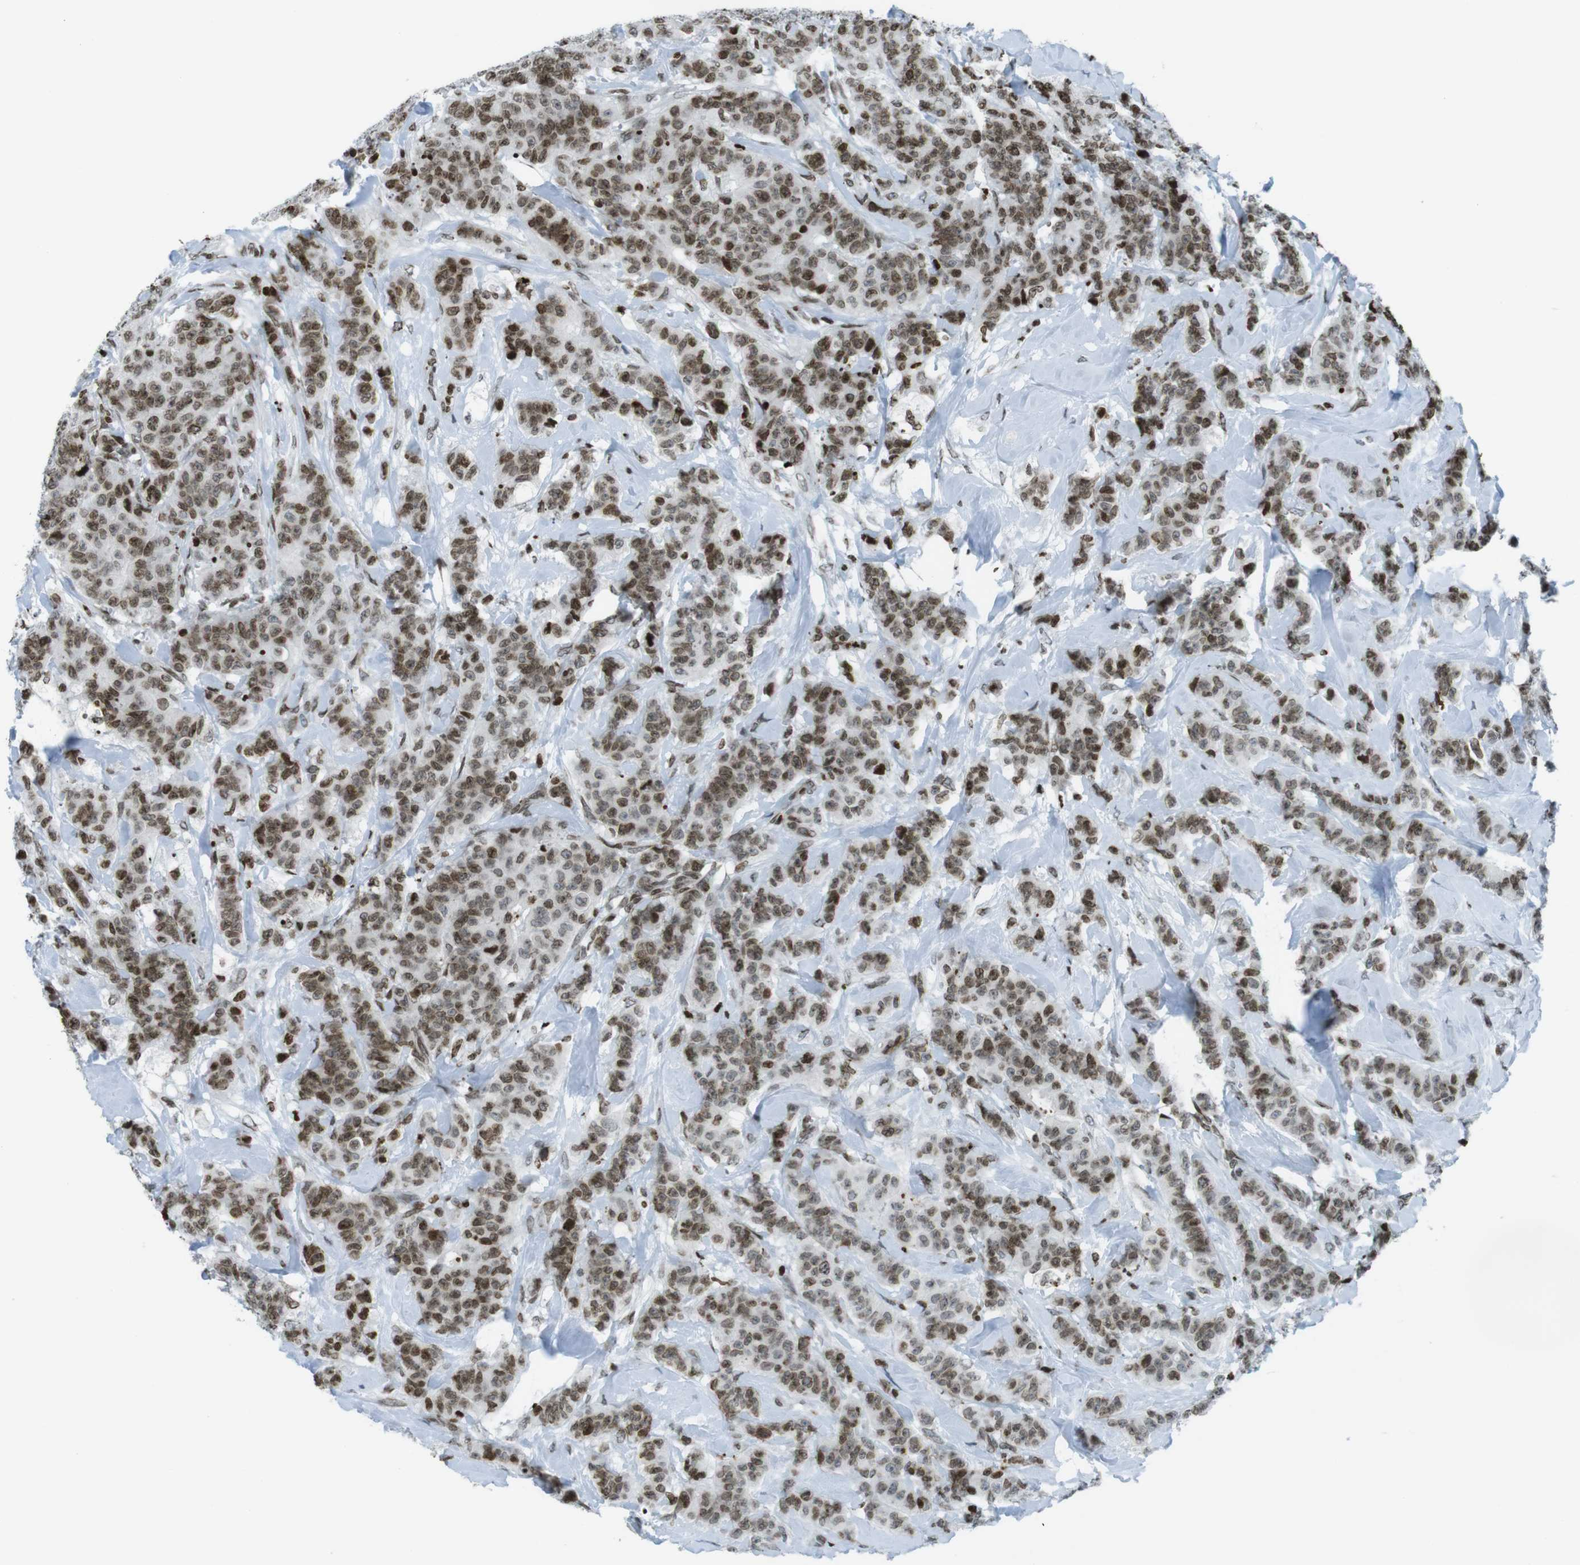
{"staining": {"intensity": "moderate", "quantity": ">75%", "location": "nuclear"}, "tissue": "breast cancer", "cell_type": "Tumor cells", "image_type": "cancer", "snomed": [{"axis": "morphology", "description": "Normal tissue, NOS"}, {"axis": "morphology", "description": "Duct carcinoma"}, {"axis": "topography", "description": "Breast"}], "caption": "Protein expression by immunohistochemistry exhibits moderate nuclear positivity in about >75% of tumor cells in breast cancer (infiltrating ductal carcinoma).", "gene": "H2AC8", "patient": {"sex": "female", "age": 40}}